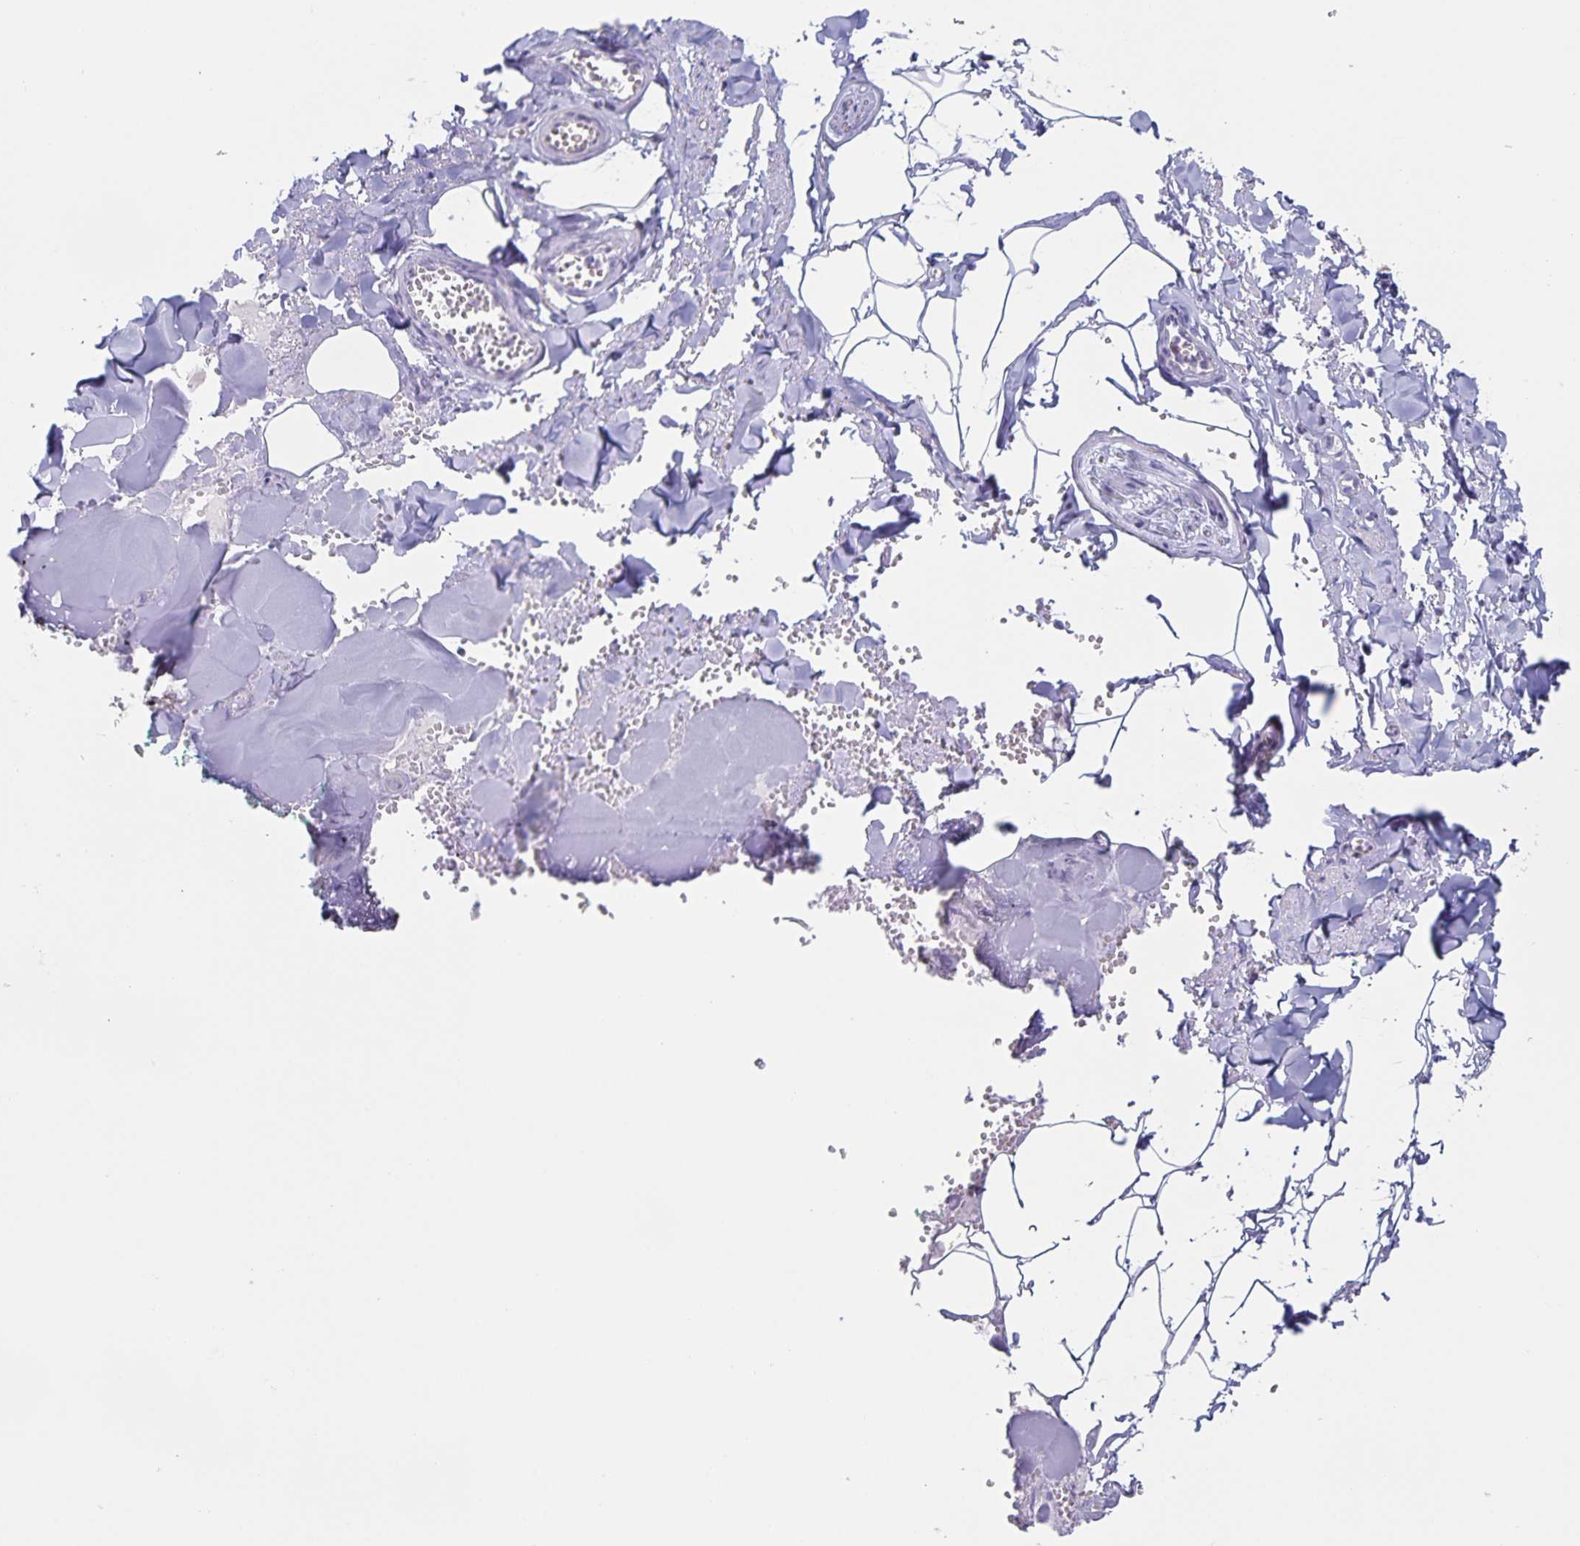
{"staining": {"intensity": "negative", "quantity": "none", "location": "none"}, "tissue": "adipose tissue", "cell_type": "Adipocytes", "image_type": "normal", "snomed": [{"axis": "morphology", "description": "Normal tissue, NOS"}, {"axis": "topography", "description": "Vulva"}, {"axis": "topography", "description": "Peripheral nerve tissue"}], "caption": "Immunohistochemistry image of unremarkable human adipose tissue stained for a protein (brown), which demonstrates no expression in adipocytes. (Brightfield microscopy of DAB (3,3'-diaminobenzidine) IHC at high magnification).", "gene": "CENPH", "patient": {"sex": "female", "age": 66}}